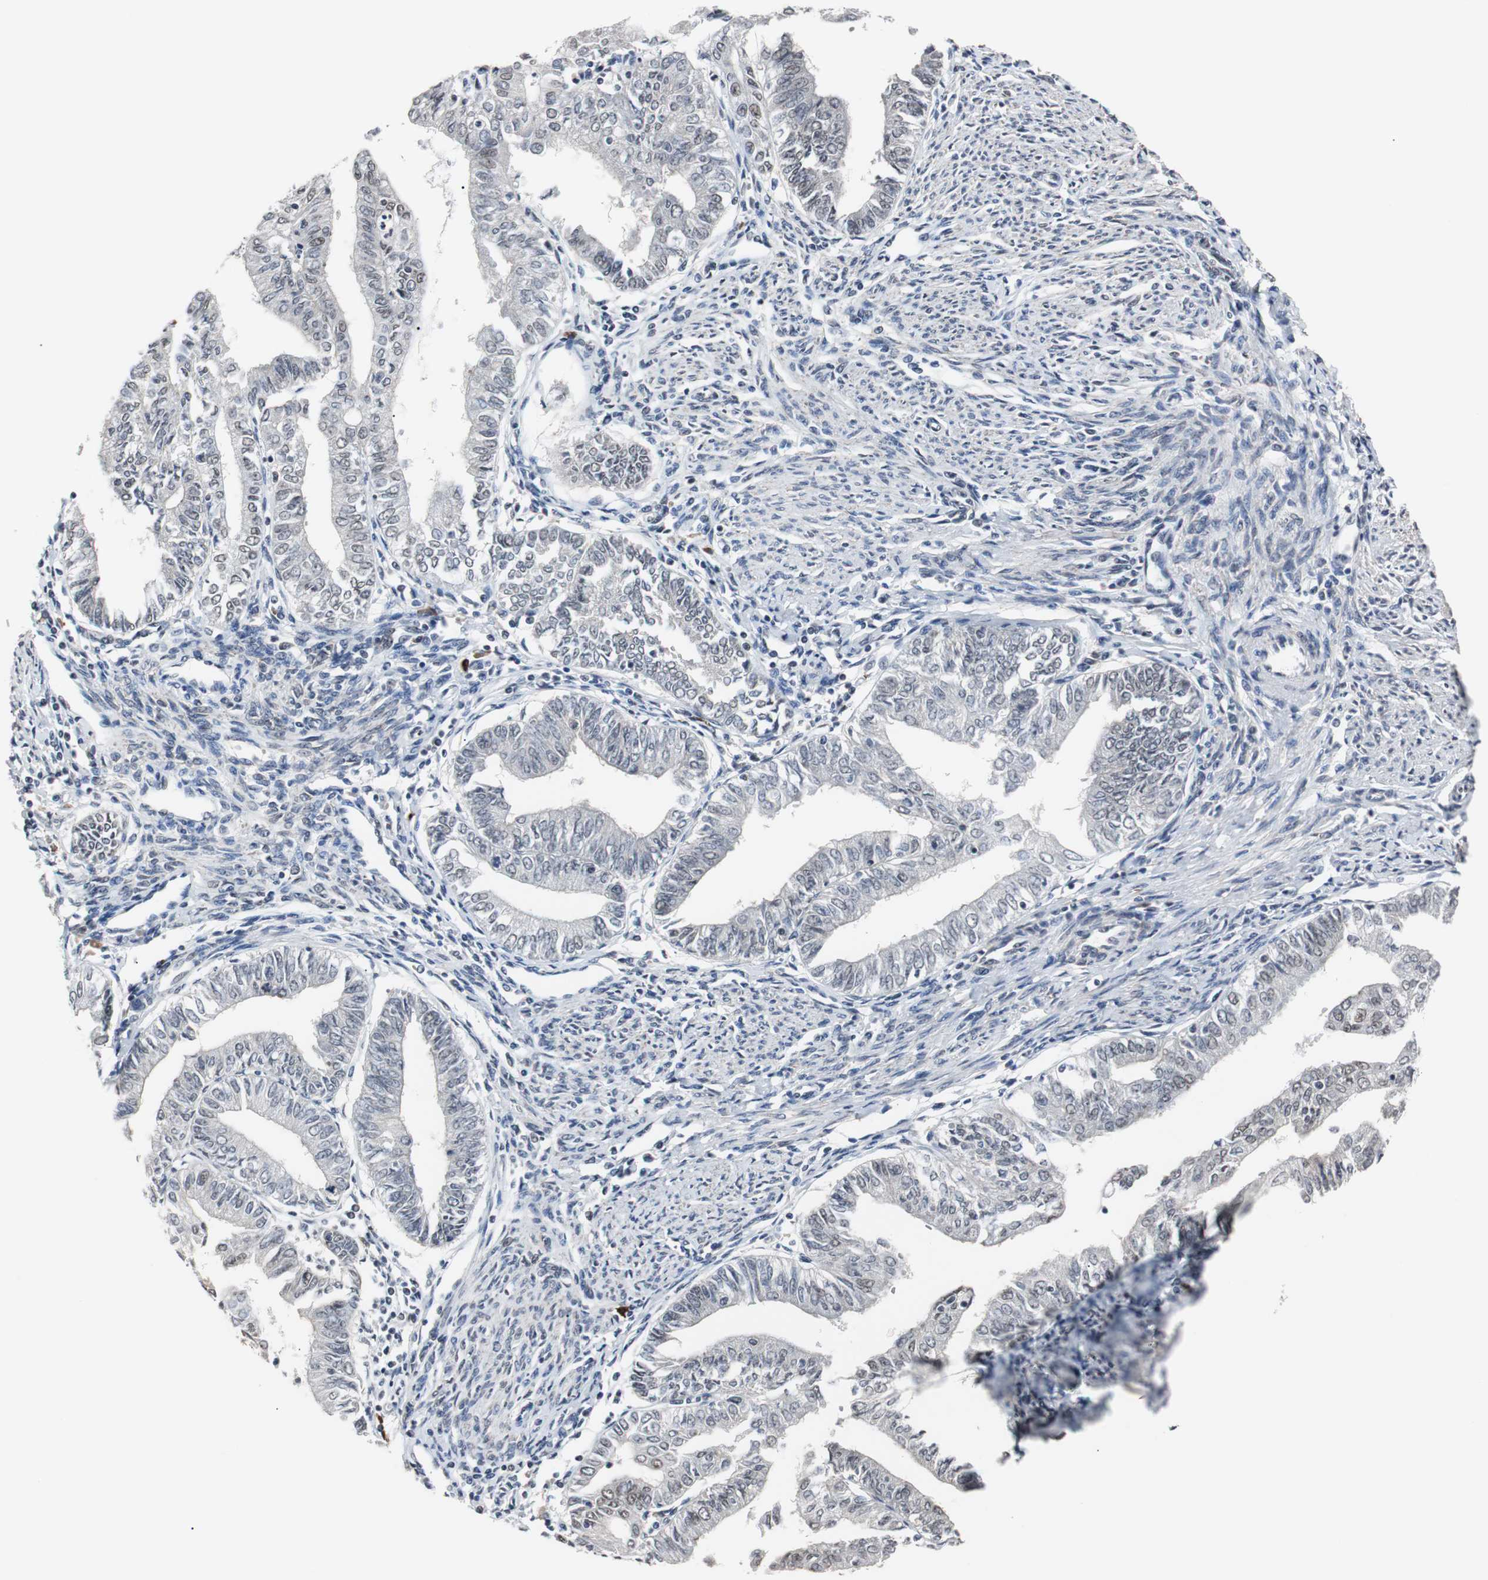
{"staining": {"intensity": "negative", "quantity": "none", "location": "none"}, "tissue": "endometrial cancer", "cell_type": "Tumor cells", "image_type": "cancer", "snomed": [{"axis": "morphology", "description": "Adenocarcinoma, NOS"}, {"axis": "topography", "description": "Endometrium"}], "caption": "This is an immunohistochemistry (IHC) micrograph of human endometrial cancer (adenocarcinoma). There is no expression in tumor cells.", "gene": "TAF7", "patient": {"sex": "female", "age": 66}}